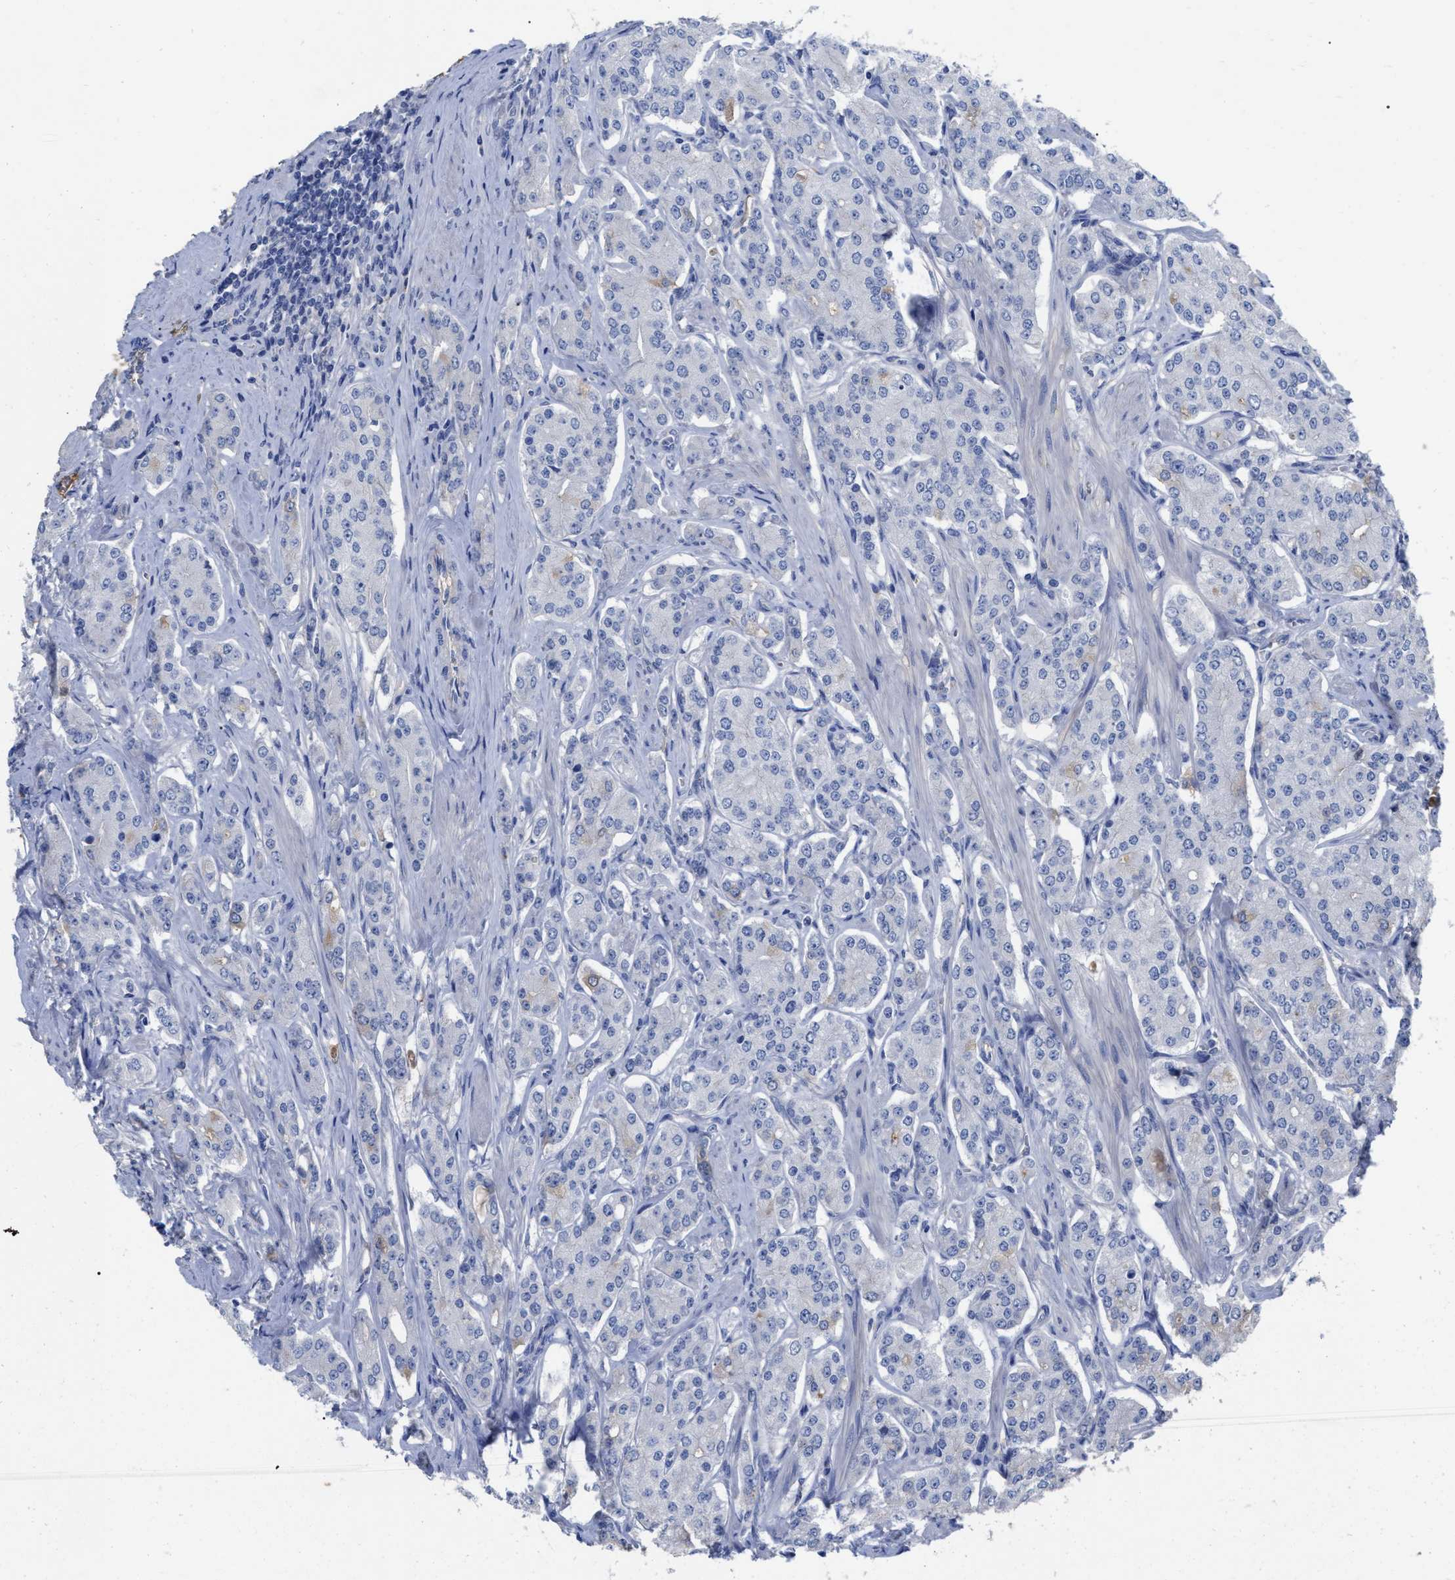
{"staining": {"intensity": "negative", "quantity": "none", "location": "none"}, "tissue": "prostate cancer", "cell_type": "Tumor cells", "image_type": "cancer", "snomed": [{"axis": "morphology", "description": "Adenocarcinoma, Low grade"}, {"axis": "topography", "description": "Prostate"}], "caption": "DAB immunohistochemical staining of low-grade adenocarcinoma (prostate) exhibits no significant staining in tumor cells.", "gene": "IGHV5-51", "patient": {"sex": "male", "age": 69}}